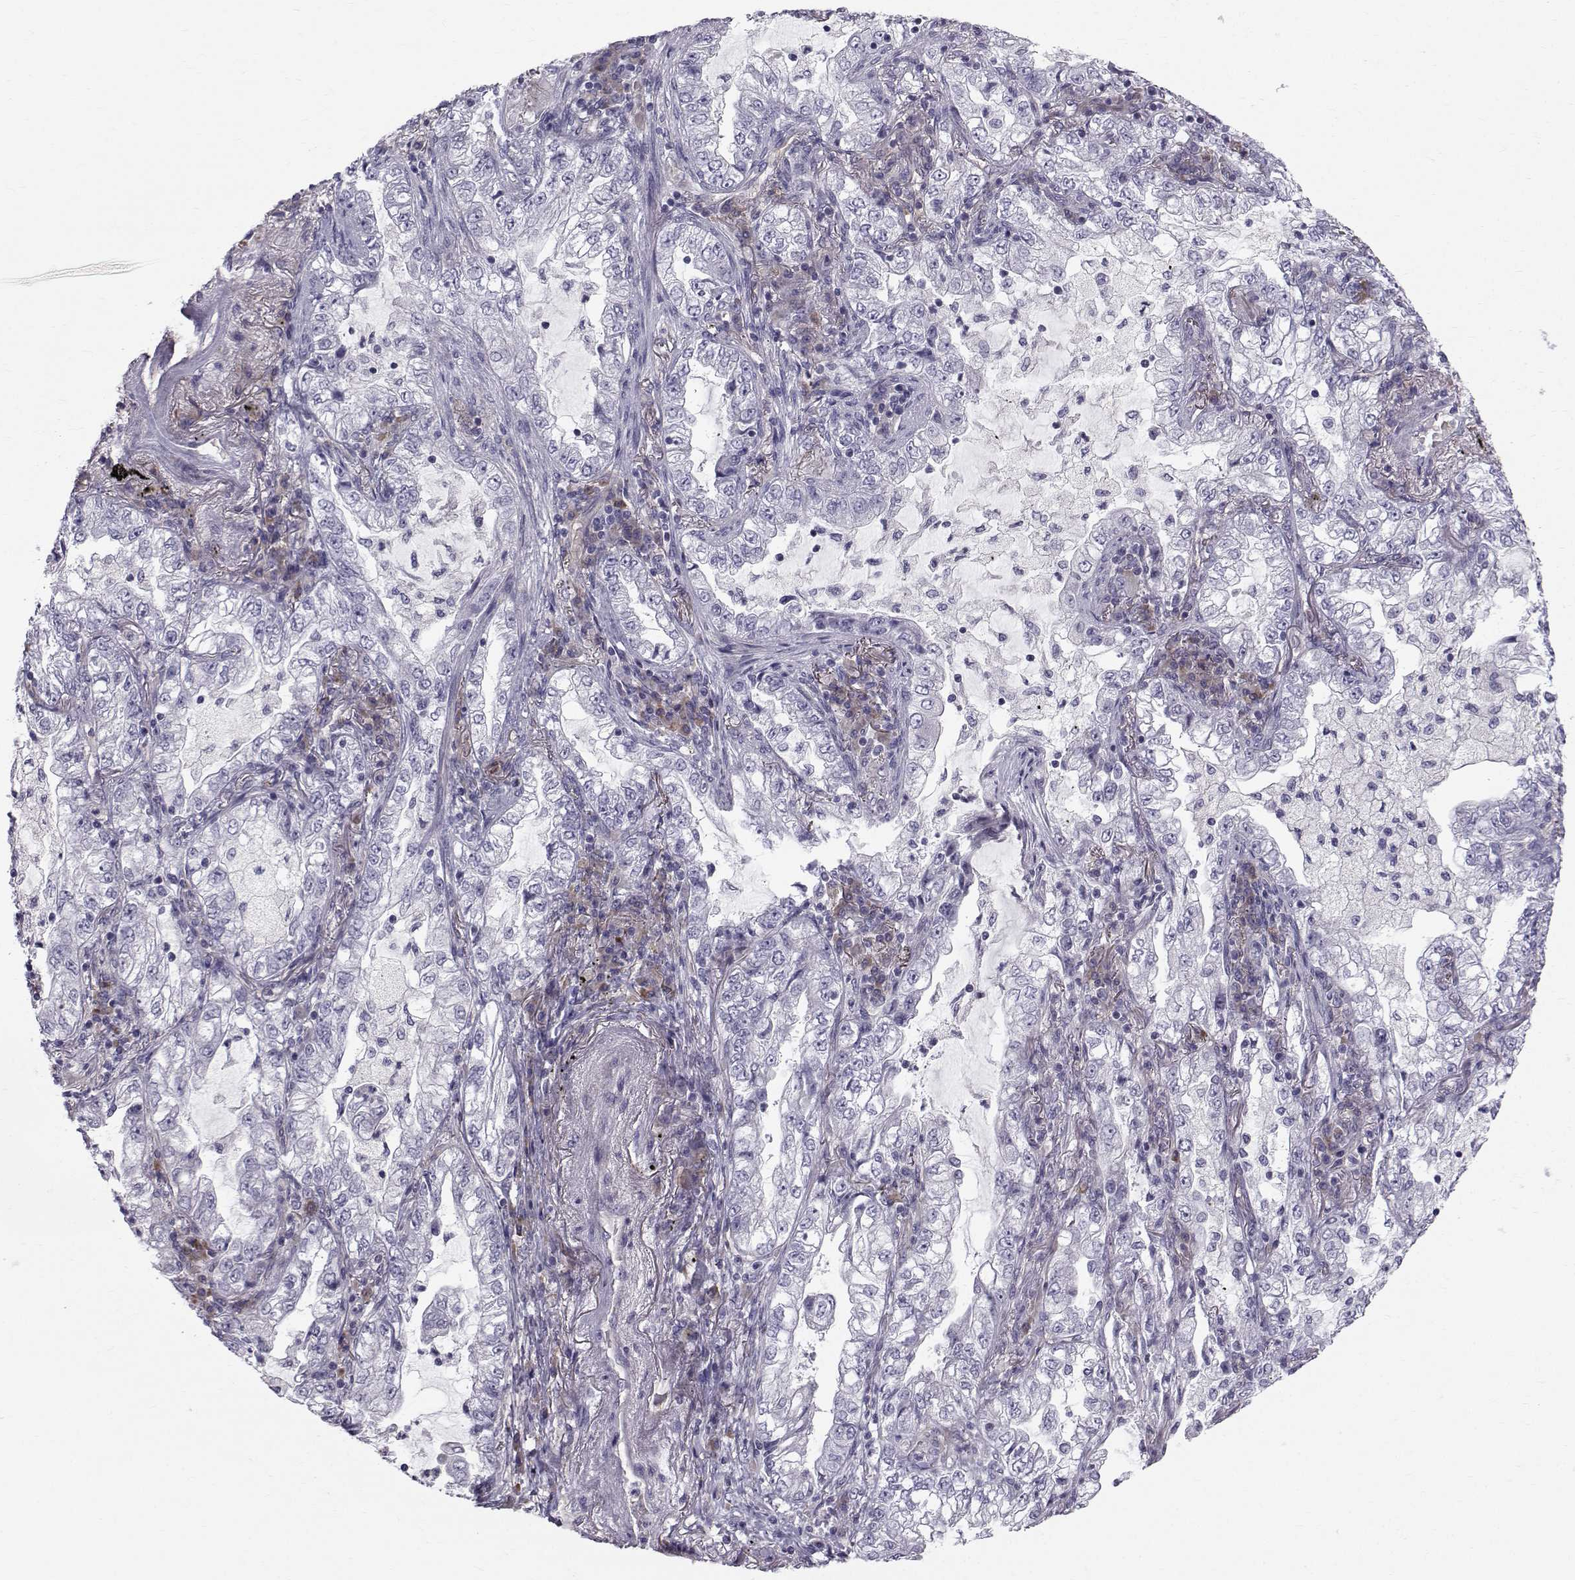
{"staining": {"intensity": "negative", "quantity": "none", "location": "none"}, "tissue": "lung cancer", "cell_type": "Tumor cells", "image_type": "cancer", "snomed": [{"axis": "morphology", "description": "Adenocarcinoma, NOS"}, {"axis": "topography", "description": "Lung"}], "caption": "This is a photomicrograph of immunohistochemistry (IHC) staining of lung adenocarcinoma, which shows no staining in tumor cells.", "gene": "QPCT", "patient": {"sex": "female", "age": 73}}